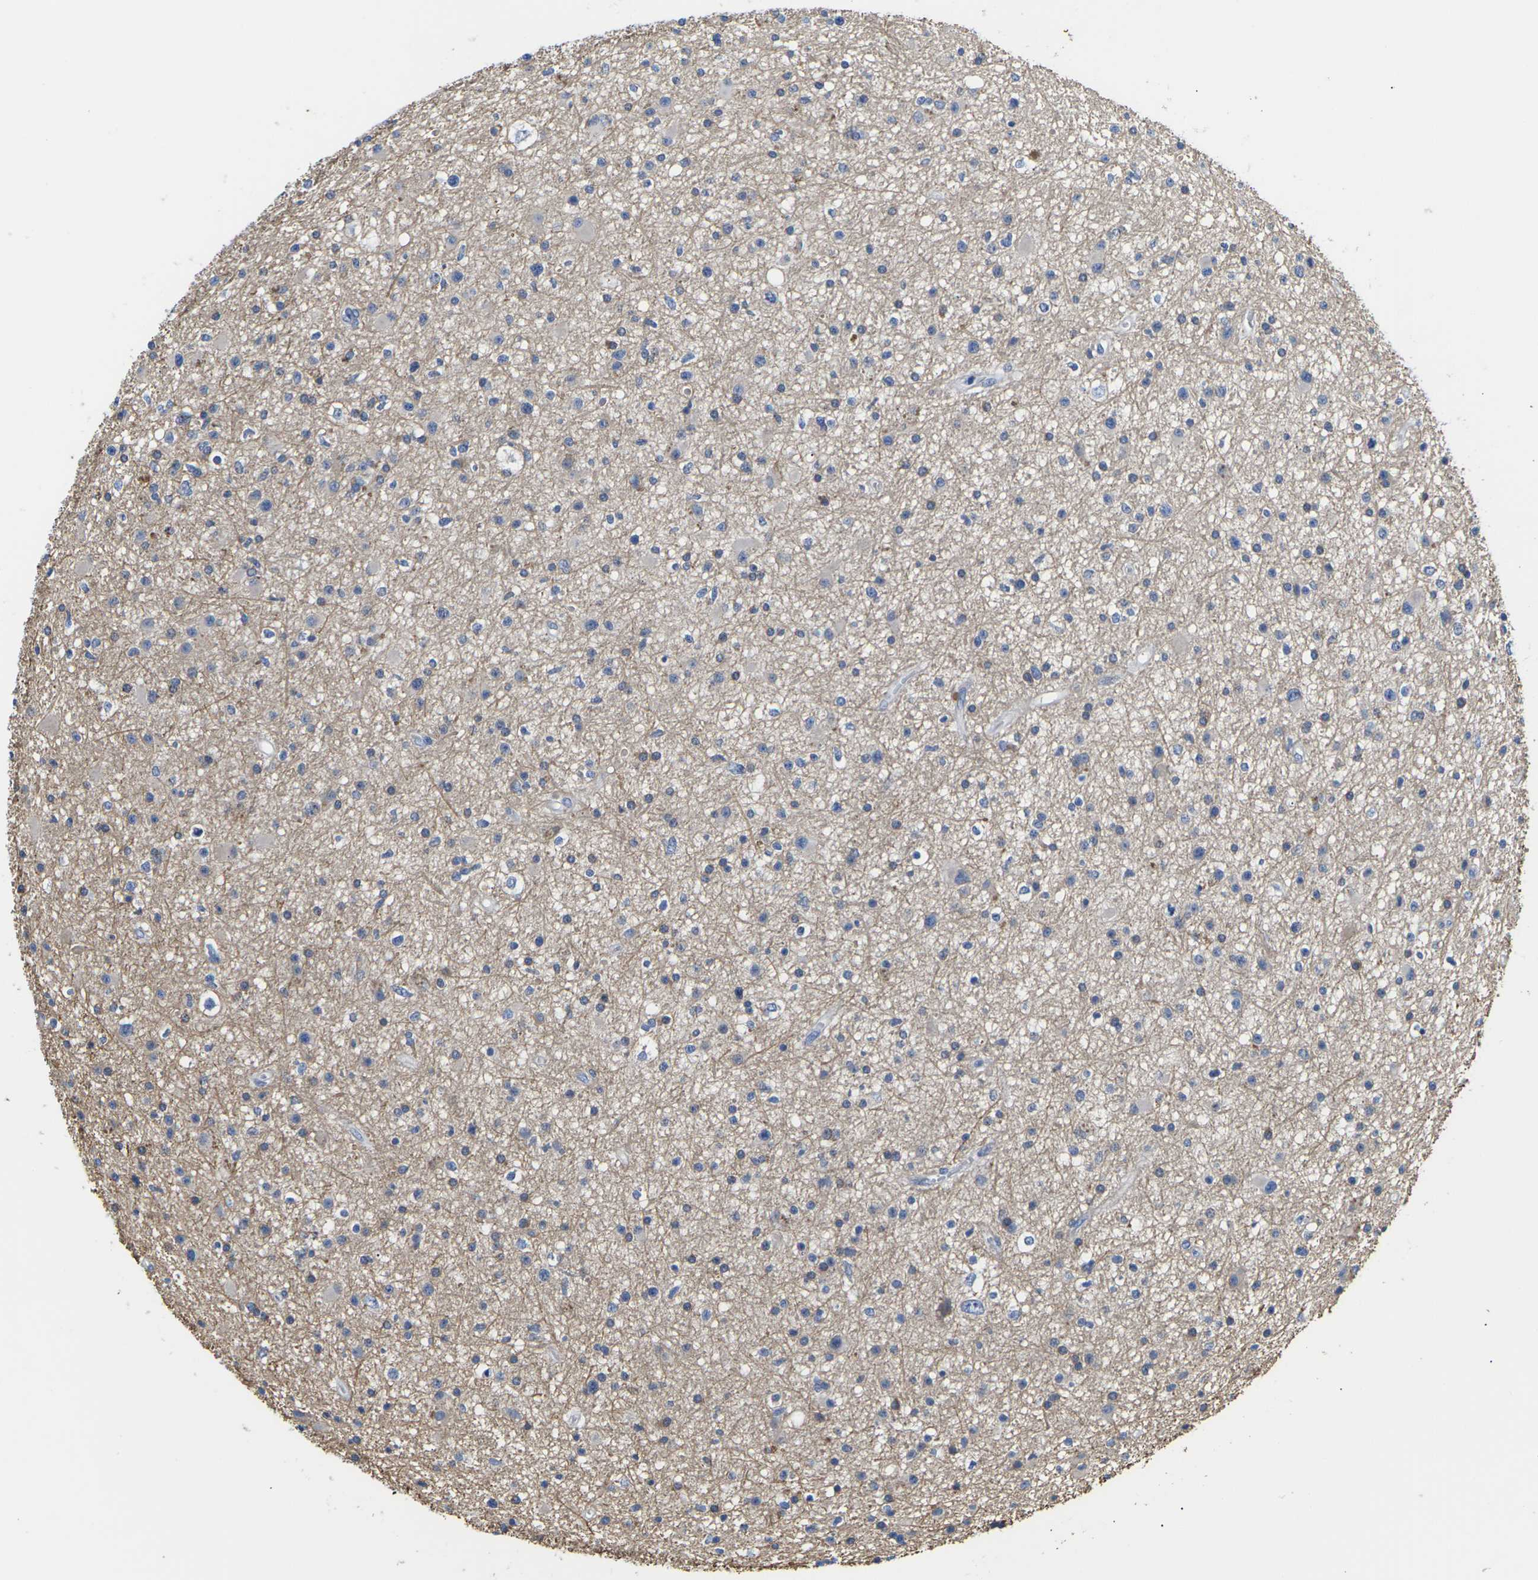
{"staining": {"intensity": "negative", "quantity": "none", "location": "none"}, "tissue": "glioma", "cell_type": "Tumor cells", "image_type": "cancer", "snomed": [{"axis": "morphology", "description": "Glioma, malignant, High grade"}, {"axis": "topography", "description": "Brain"}], "caption": "Immunohistochemical staining of glioma exhibits no significant staining in tumor cells.", "gene": "TMCO4", "patient": {"sex": "male", "age": 33}}